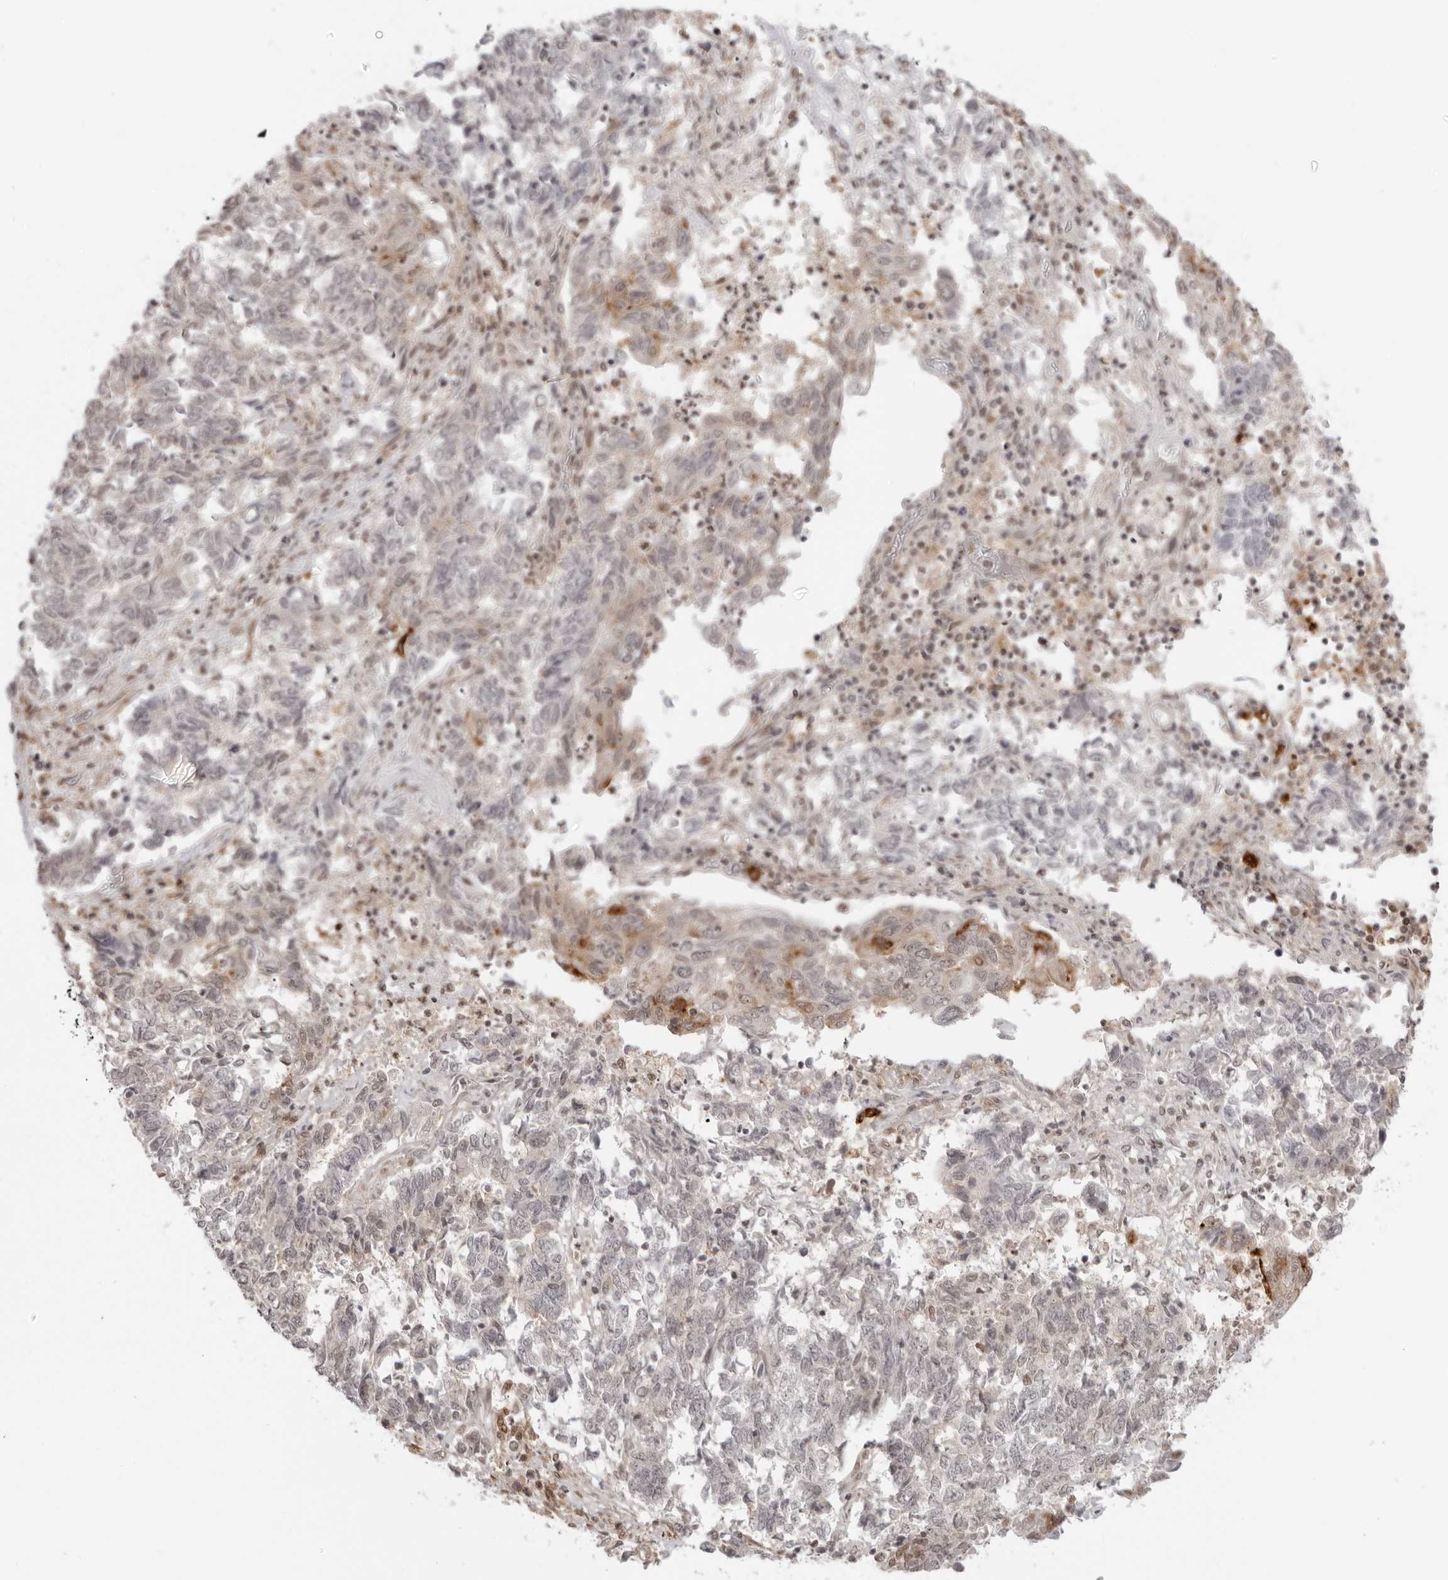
{"staining": {"intensity": "negative", "quantity": "none", "location": "none"}, "tissue": "endometrial cancer", "cell_type": "Tumor cells", "image_type": "cancer", "snomed": [{"axis": "morphology", "description": "Adenocarcinoma, NOS"}, {"axis": "topography", "description": "Endometrium"}], "caption": "The micrograph demonstrates no significant expression in tumor cells of endometrial cancer (adenocarcinoma). (DAB immunohistochemistry with hematoxylin counter stain).", "gene": "RNF146", "patient": {"sex": "female", "age": 80}}